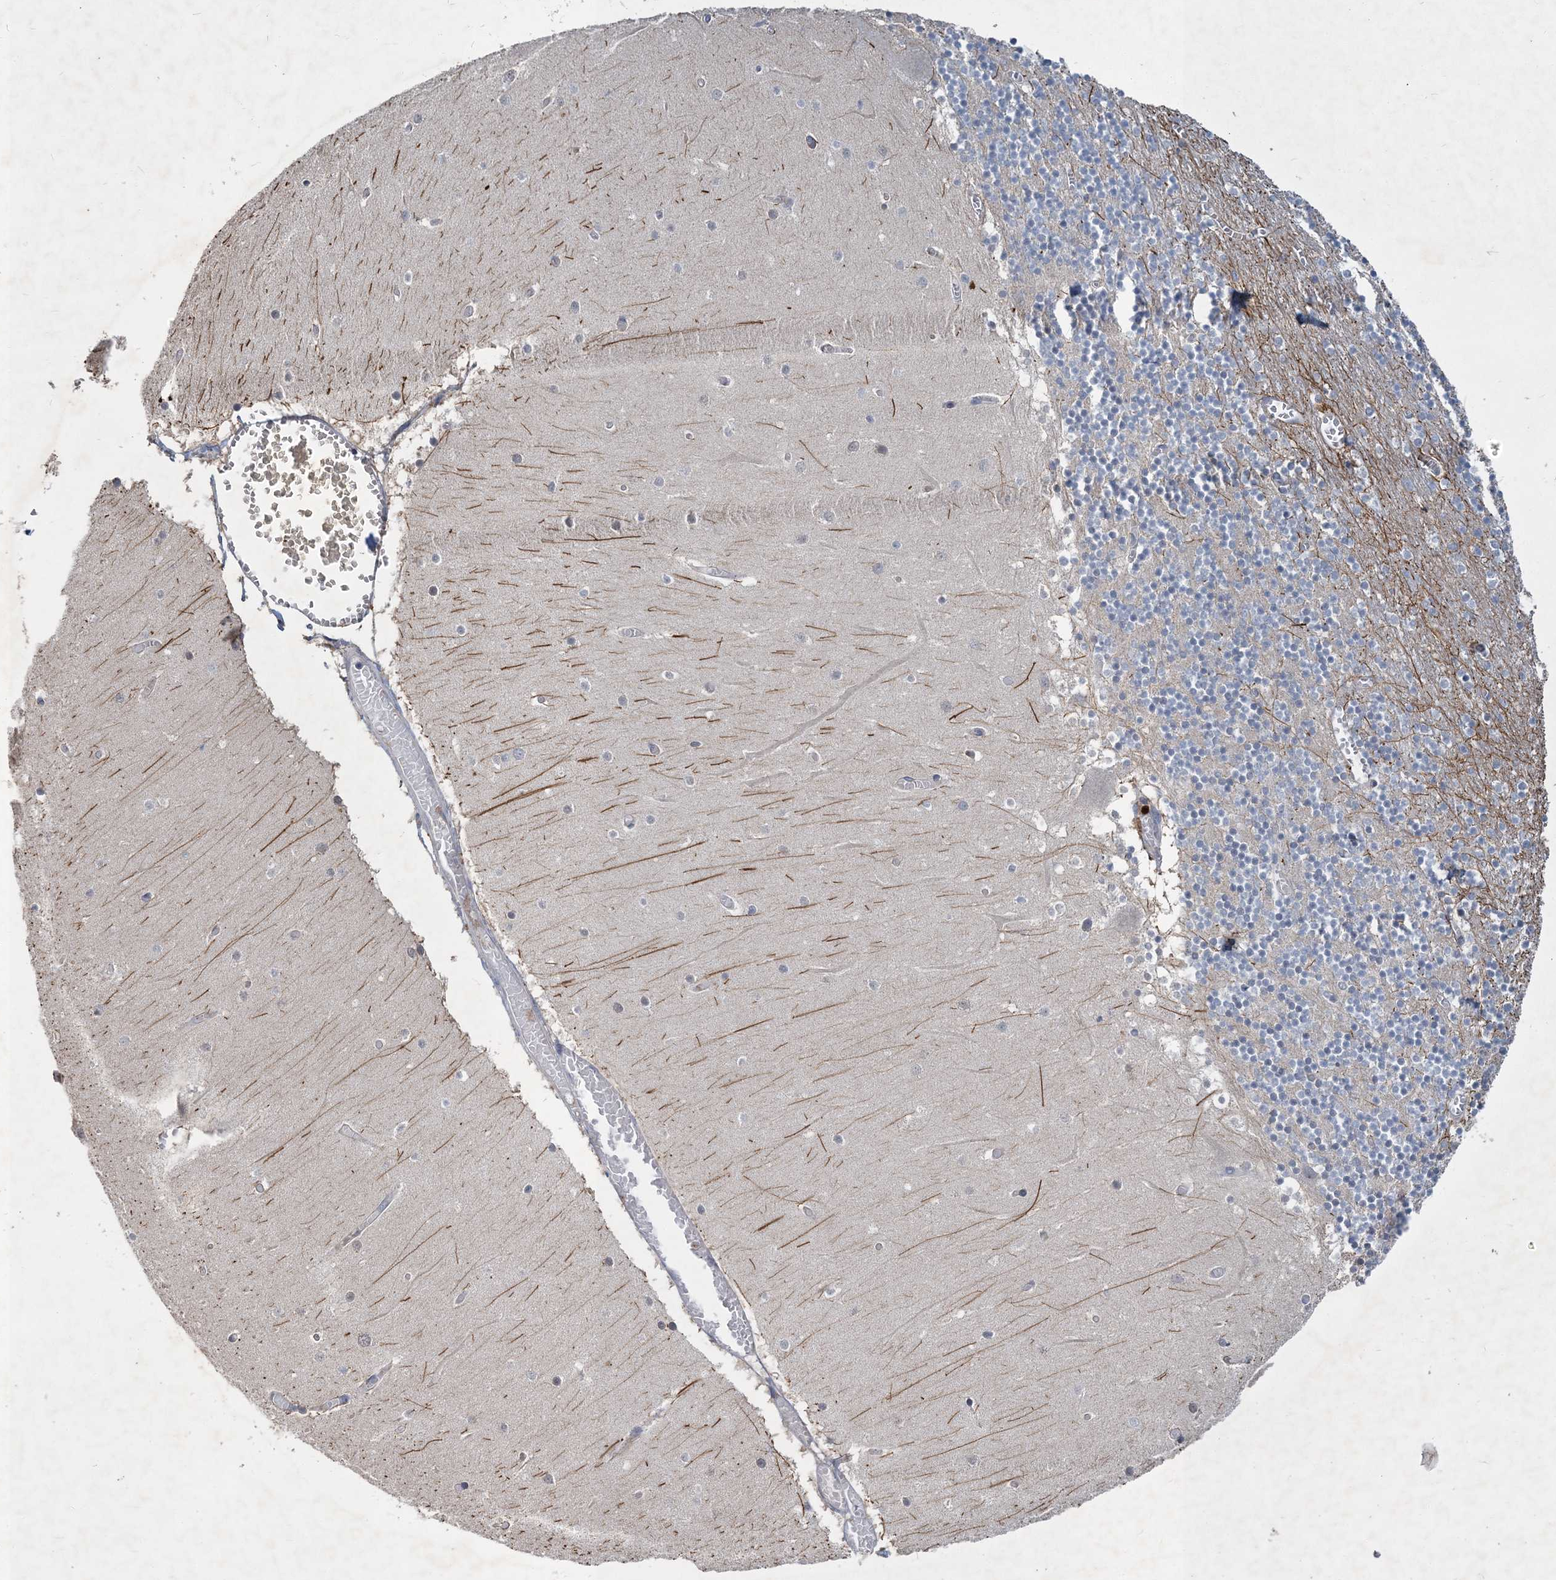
{"staining": {"intensity": "negative", "quantity": "none", "location": "none"}, "tissue": "cerebellum", "cell_type": "Cells in granular layer", "image_type": "normal", "snomed": [{"axis": "morphology", "description": "Normal tissue, NOS"}, {"axis": "topography", "description": "Cerebellum"}], "caption": "Immunohistochemical staining of benign cerebellum reveals no significant expression in cells in granular layer. Nuclei are stained in blue.", "gene": "RNF25", "patient": {"sex": "female", "age": 28}}